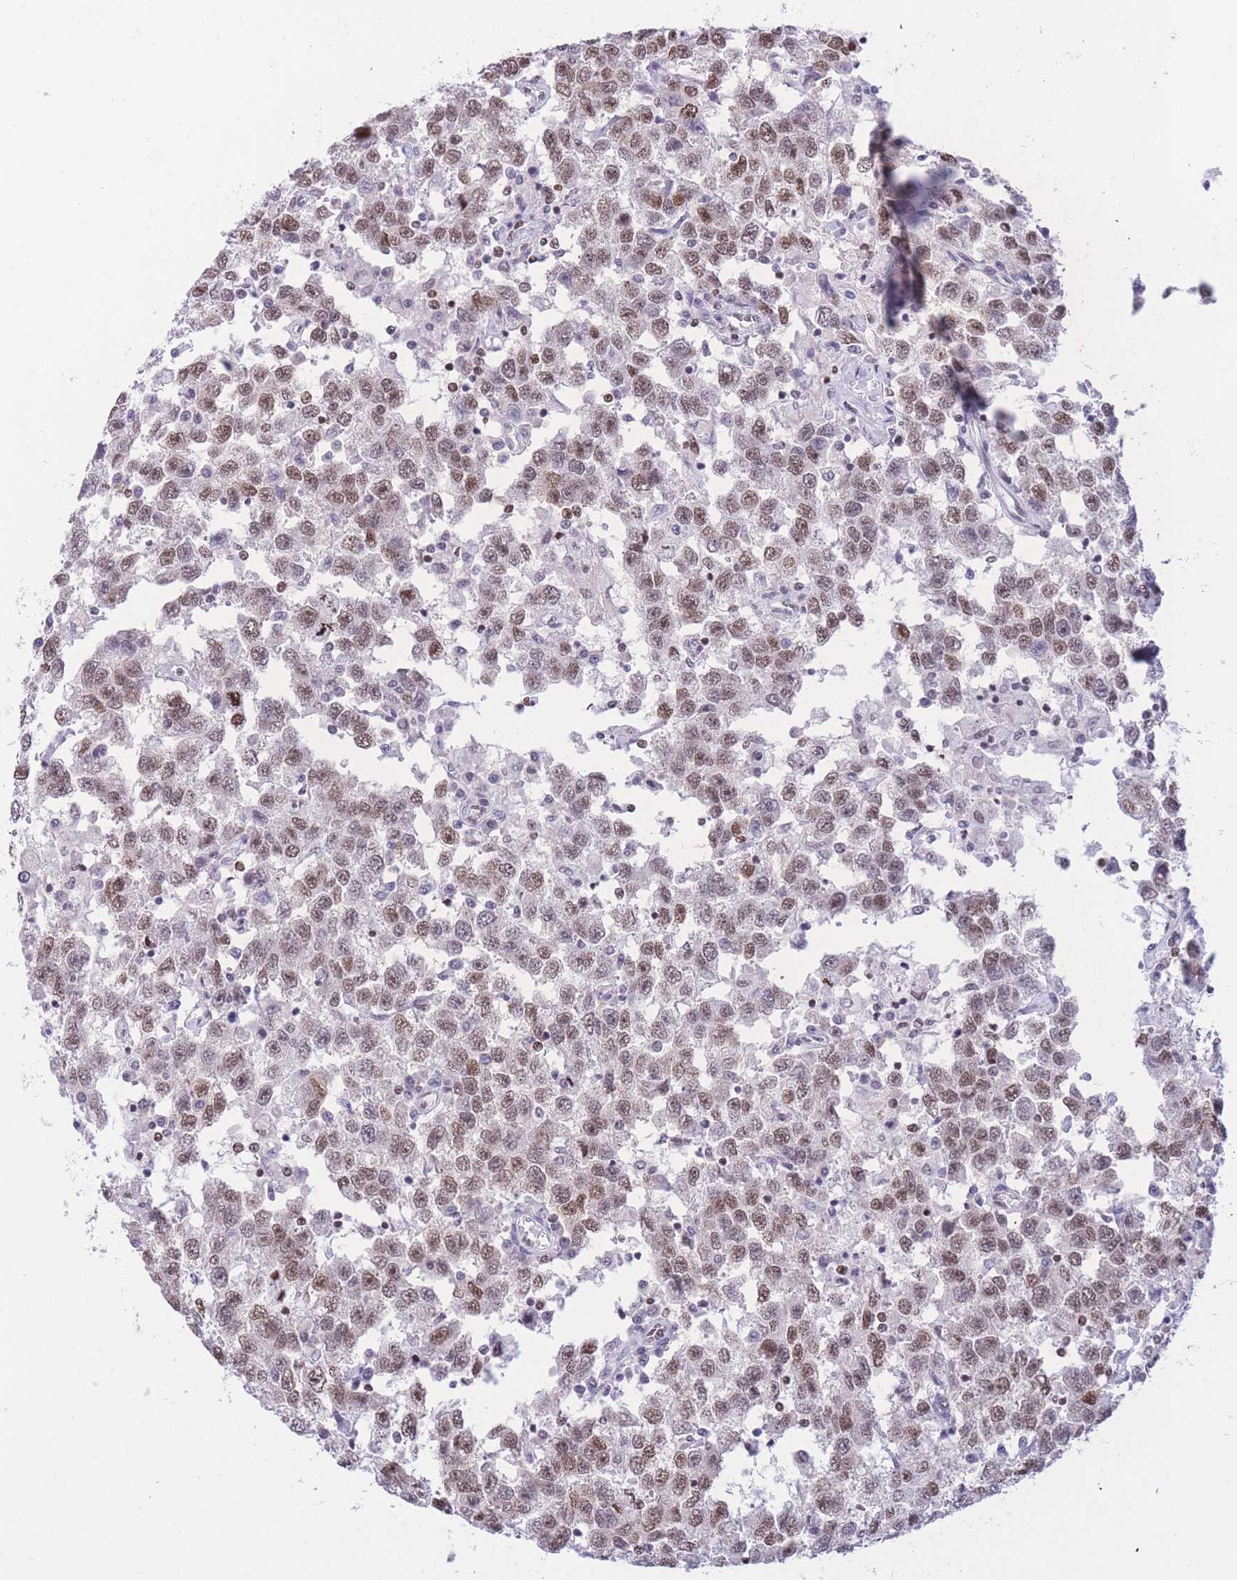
{"staining": {"intensity": "moderate", "quantity": ">75%", "location": "nuclear"}, "tissue": "testis cancer", "cell_type": "Tumor cells", "image_type": "cancer", "snomed": [{"axis": "morphology", "description": "Seminoma, NOS"}, {"axis": "topography", "description": "Testis"}], "caption": "High-power microscopy captured an IHC photomicrograph of testis cancer, revealing moderate nuclear expression in about >75% of tumor cells.", "gene": "HMGN1", "patient": {"sex": "male", "age": 41}}